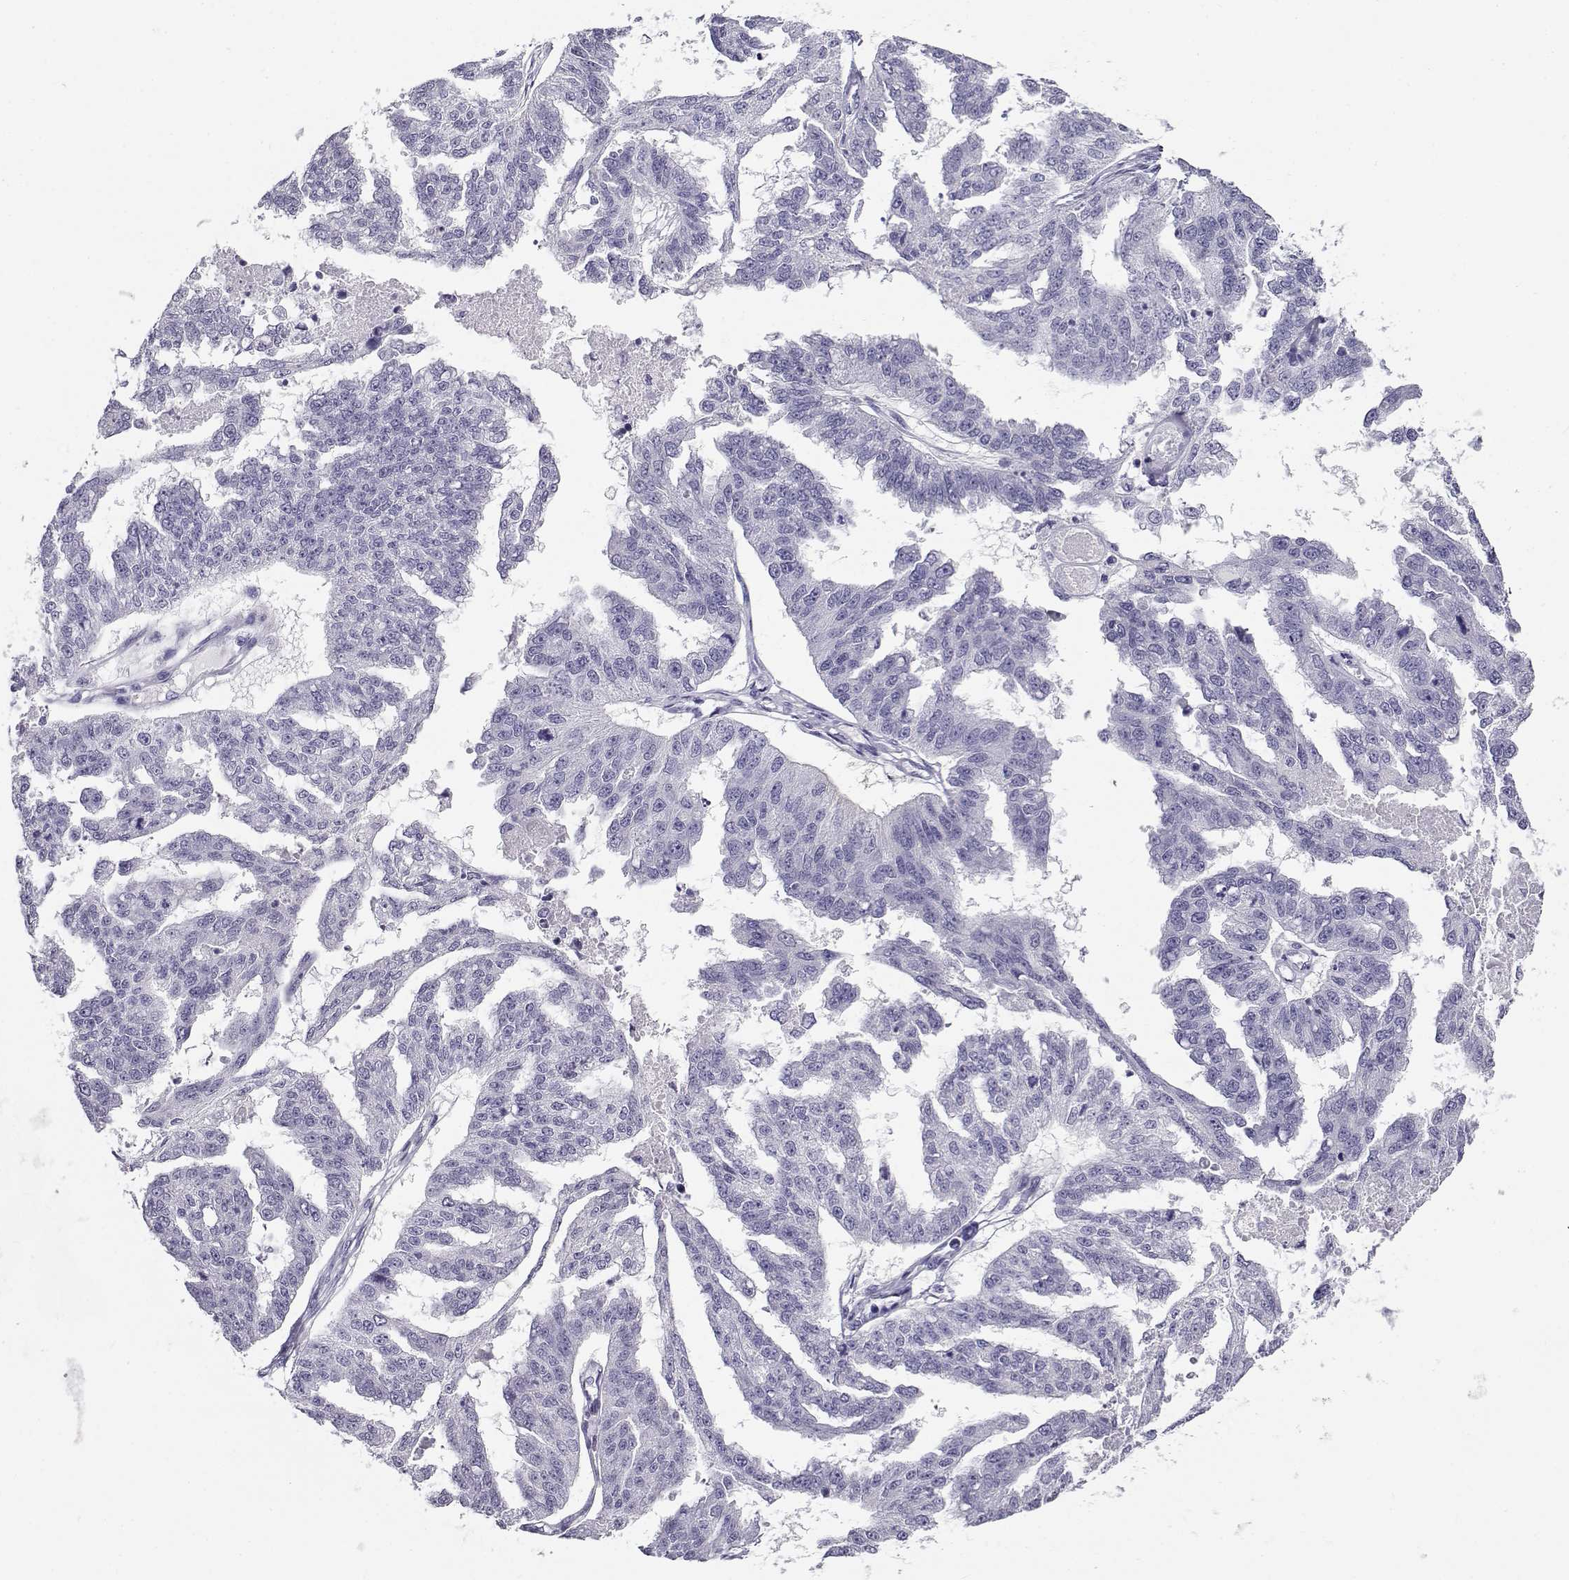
{"staining": {"intensity": "negative", "quantity": "none", "location": "none"}, "tissue": "ovarian cancer", "cell_type": "Tumor cells", "image_type": "cancer", "snomed": [{"axis": "morphology", "description": "Cystadenocarcinoma, serous, NOS"}, {"axis": "topography", "description": "Ovary"}], "caption": "Immunohistochemical staining of human ovarian cancer (serous cystadenocarcinoma) displays no significant expression in tumor cells.", "gene": "CABS1", "patient": {"sex": "female", "age": 58}}